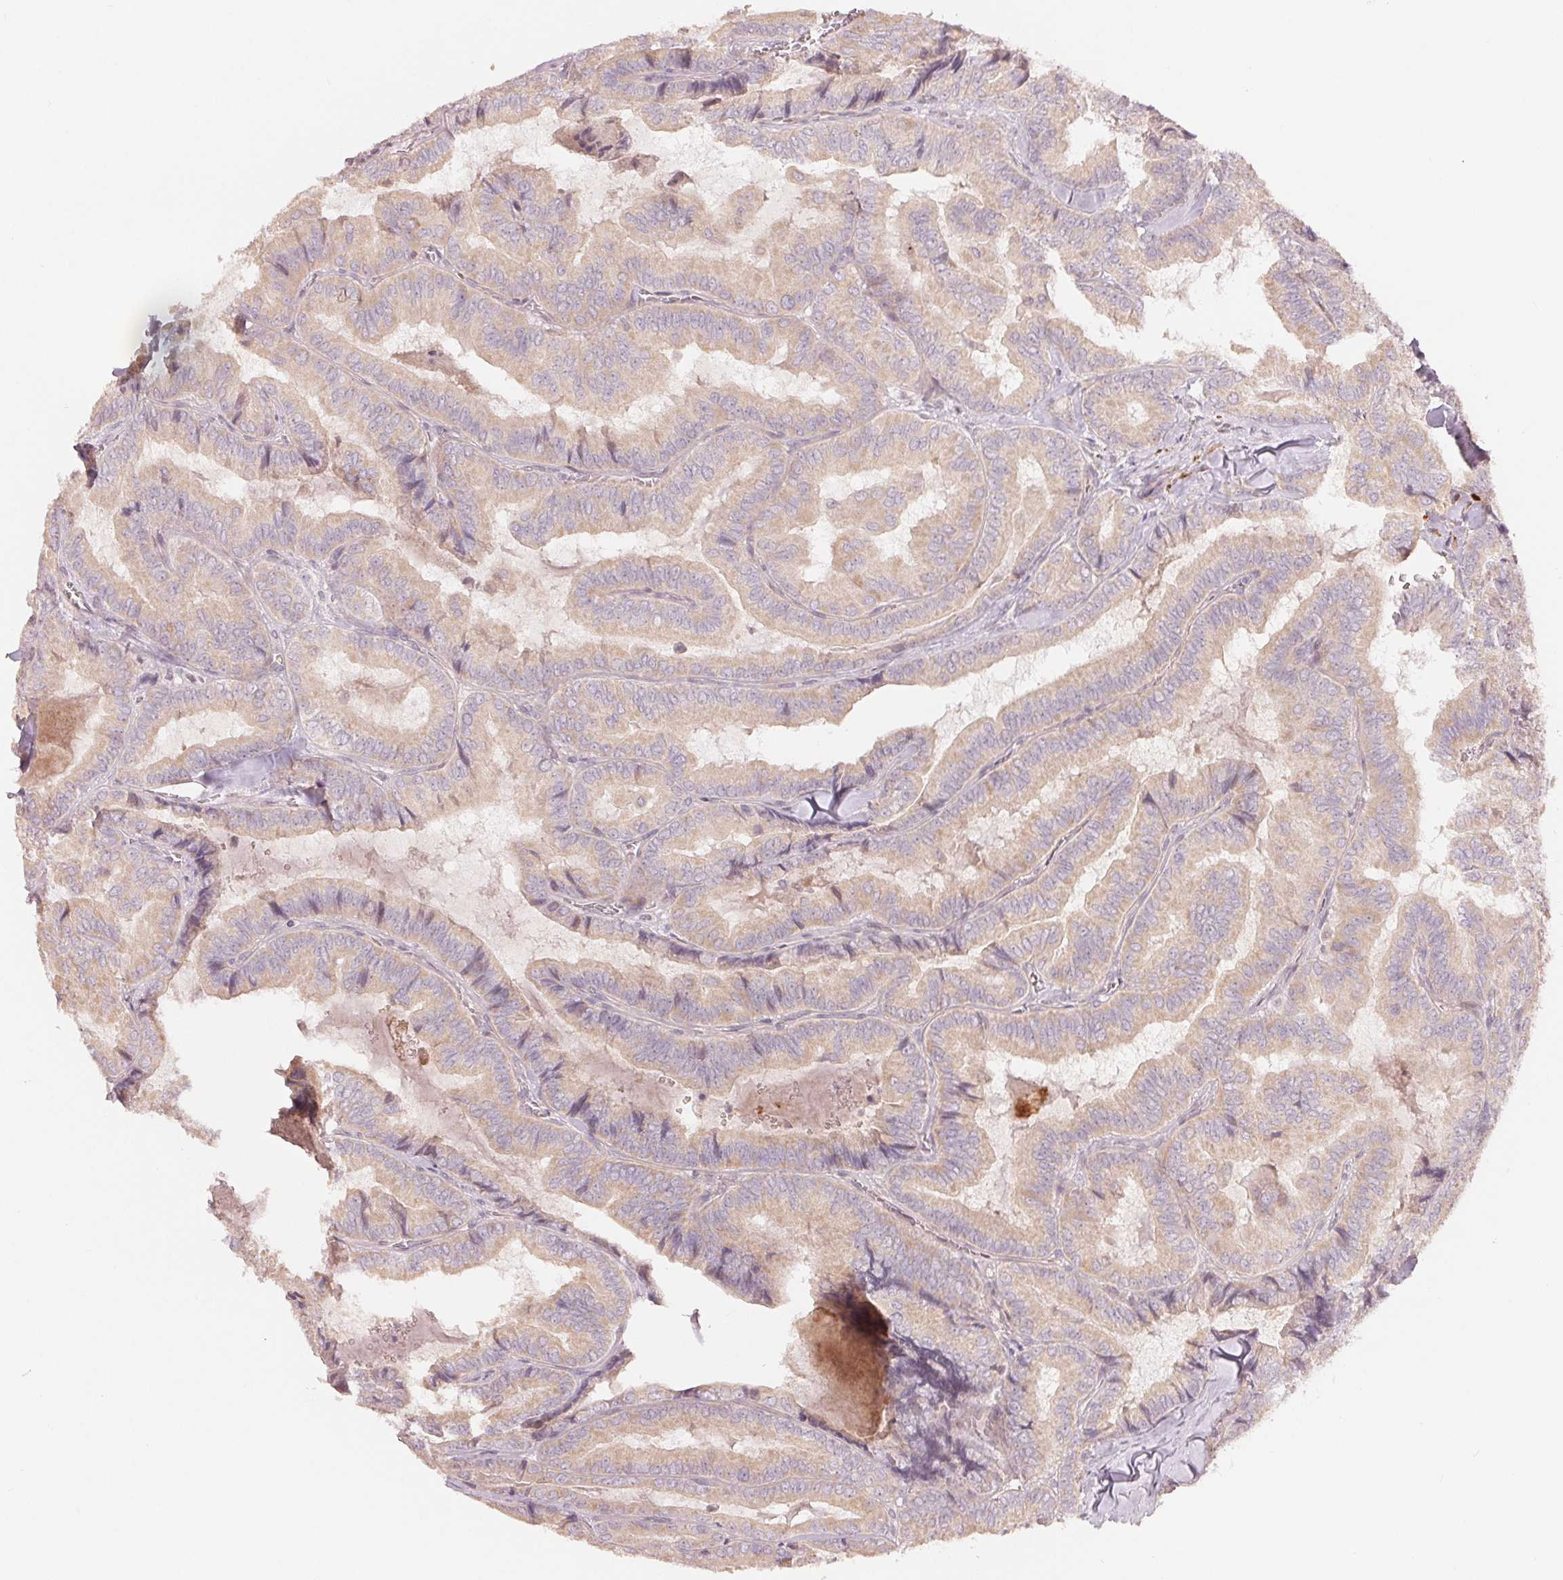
{"staining": {"intensity": "weak", "quantity": "<25%", "location": "cytoplasmic/membranous"}, "tissue": "thyroid cancer", "cell_type": "Tumor cells", "image_type": "cancer", "snomed": [{"axis": "morphology", "description": "Papillary adenocarcinoma, NOS"}, {"axis": "topography", "description": "Thyroid gland"}], "caption": "Thyroid cancer stained for a protein using immunohistochemistry demonstrates no staining tumor cells.", "gene": "DENND2C", "patient": {"sex": "female", "age": 75}}